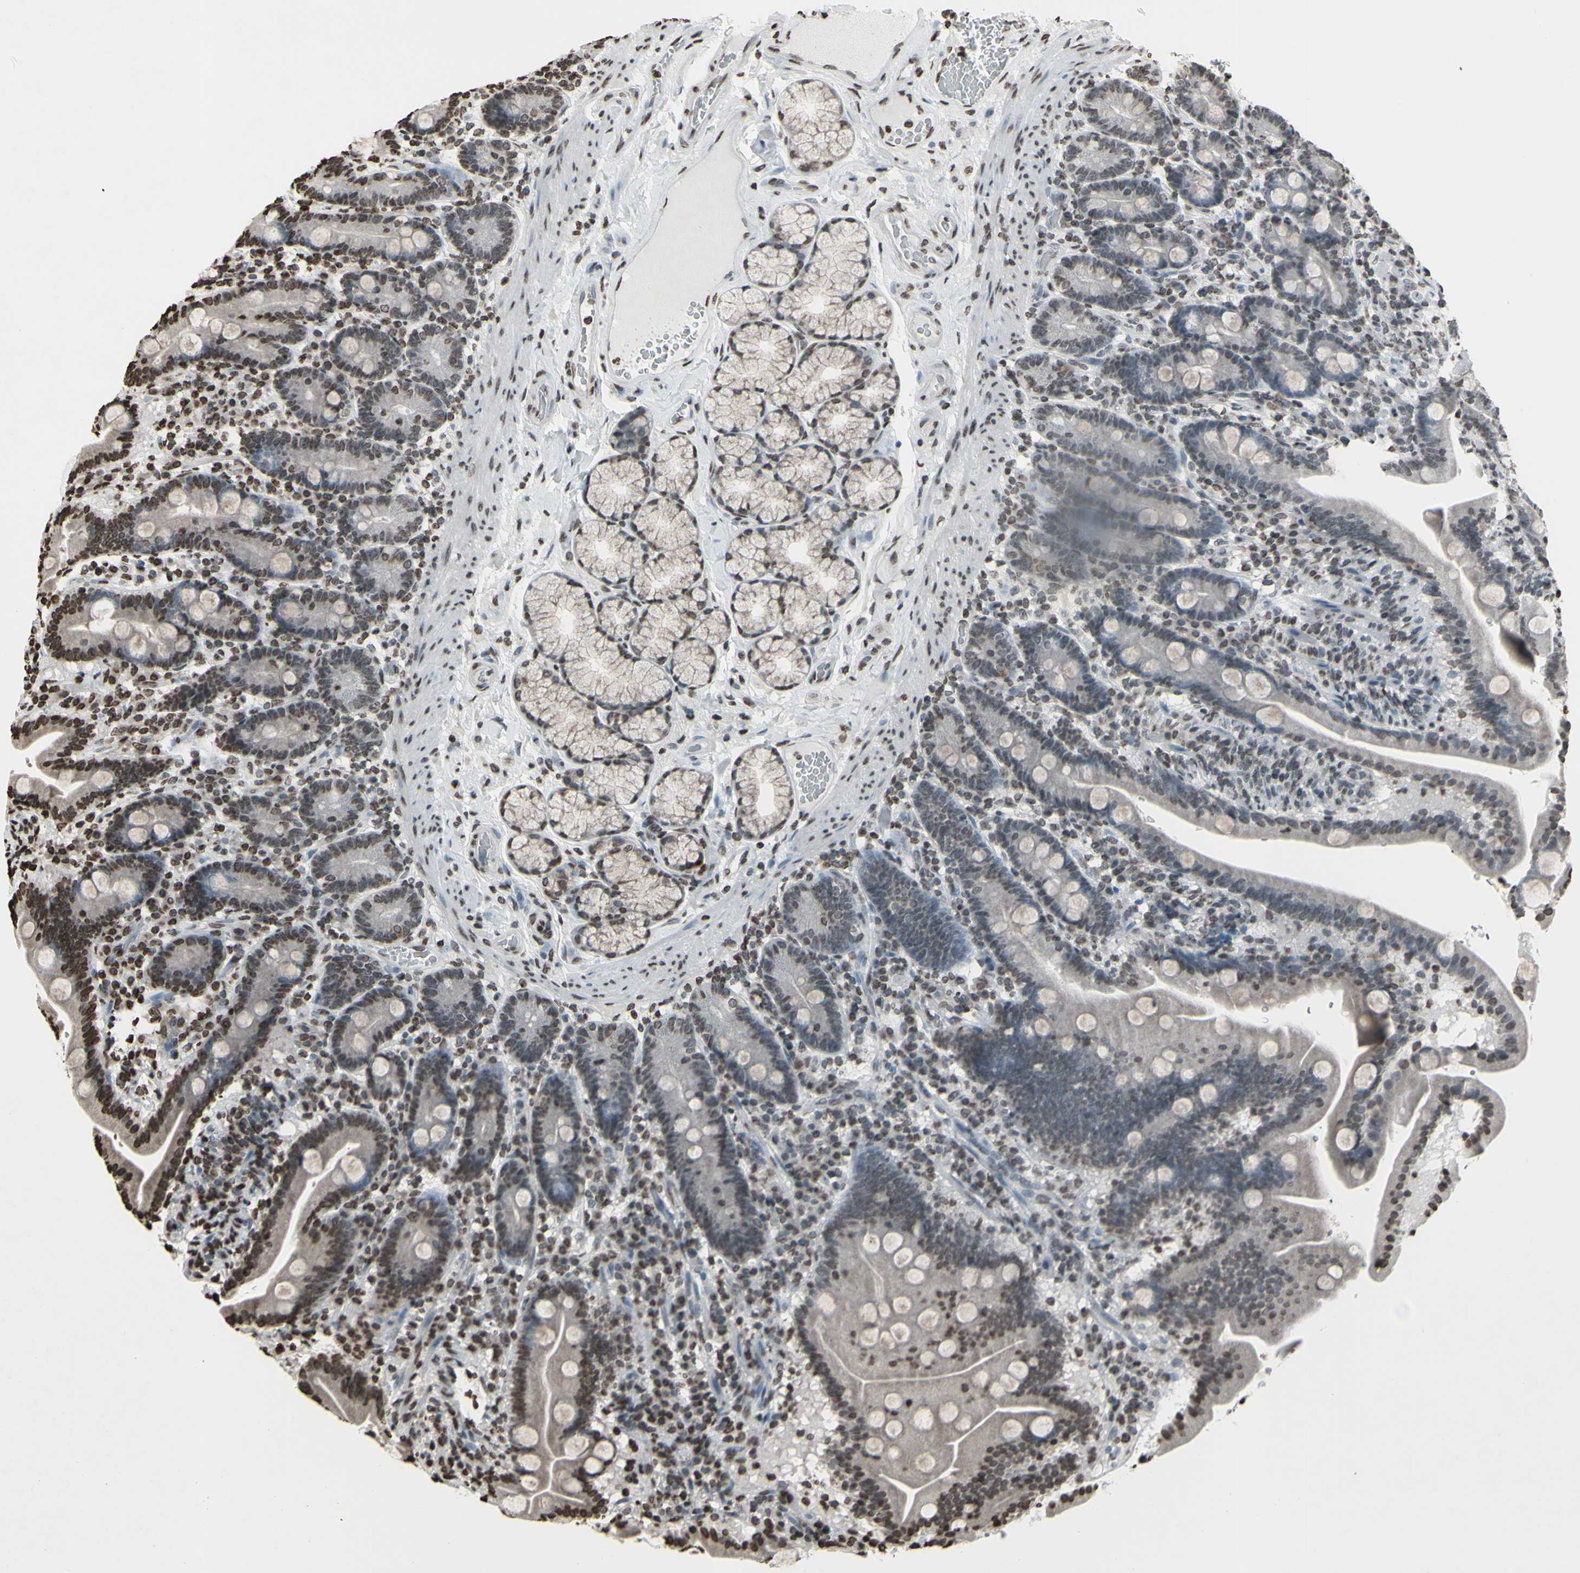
{"staining": {"intensity": "weak", "quantity": "25%-75%", "location": "cytoplasmic/membranous,nuclear"}, "tissue": "duodenum", "cell_type": "Glandular cells", "image_type": "normal", "snomed": [{"axis": "morphology", "description": "Normal tissue, NOS"}, {"axis": "topography", "description": "Duodenum"}], "caption": "Weak cytoplasmic/membranous,nuclear expression is identified in approximately 25%-75% of glandular cells in unremarkable duodenum. The staining is performed using DAB brown chromogen to label protein expression. The nuclei are counter-stained blue using hematoxylin.", "gene": "CD79B", "patient": {"sex": "male", "age": 54}}